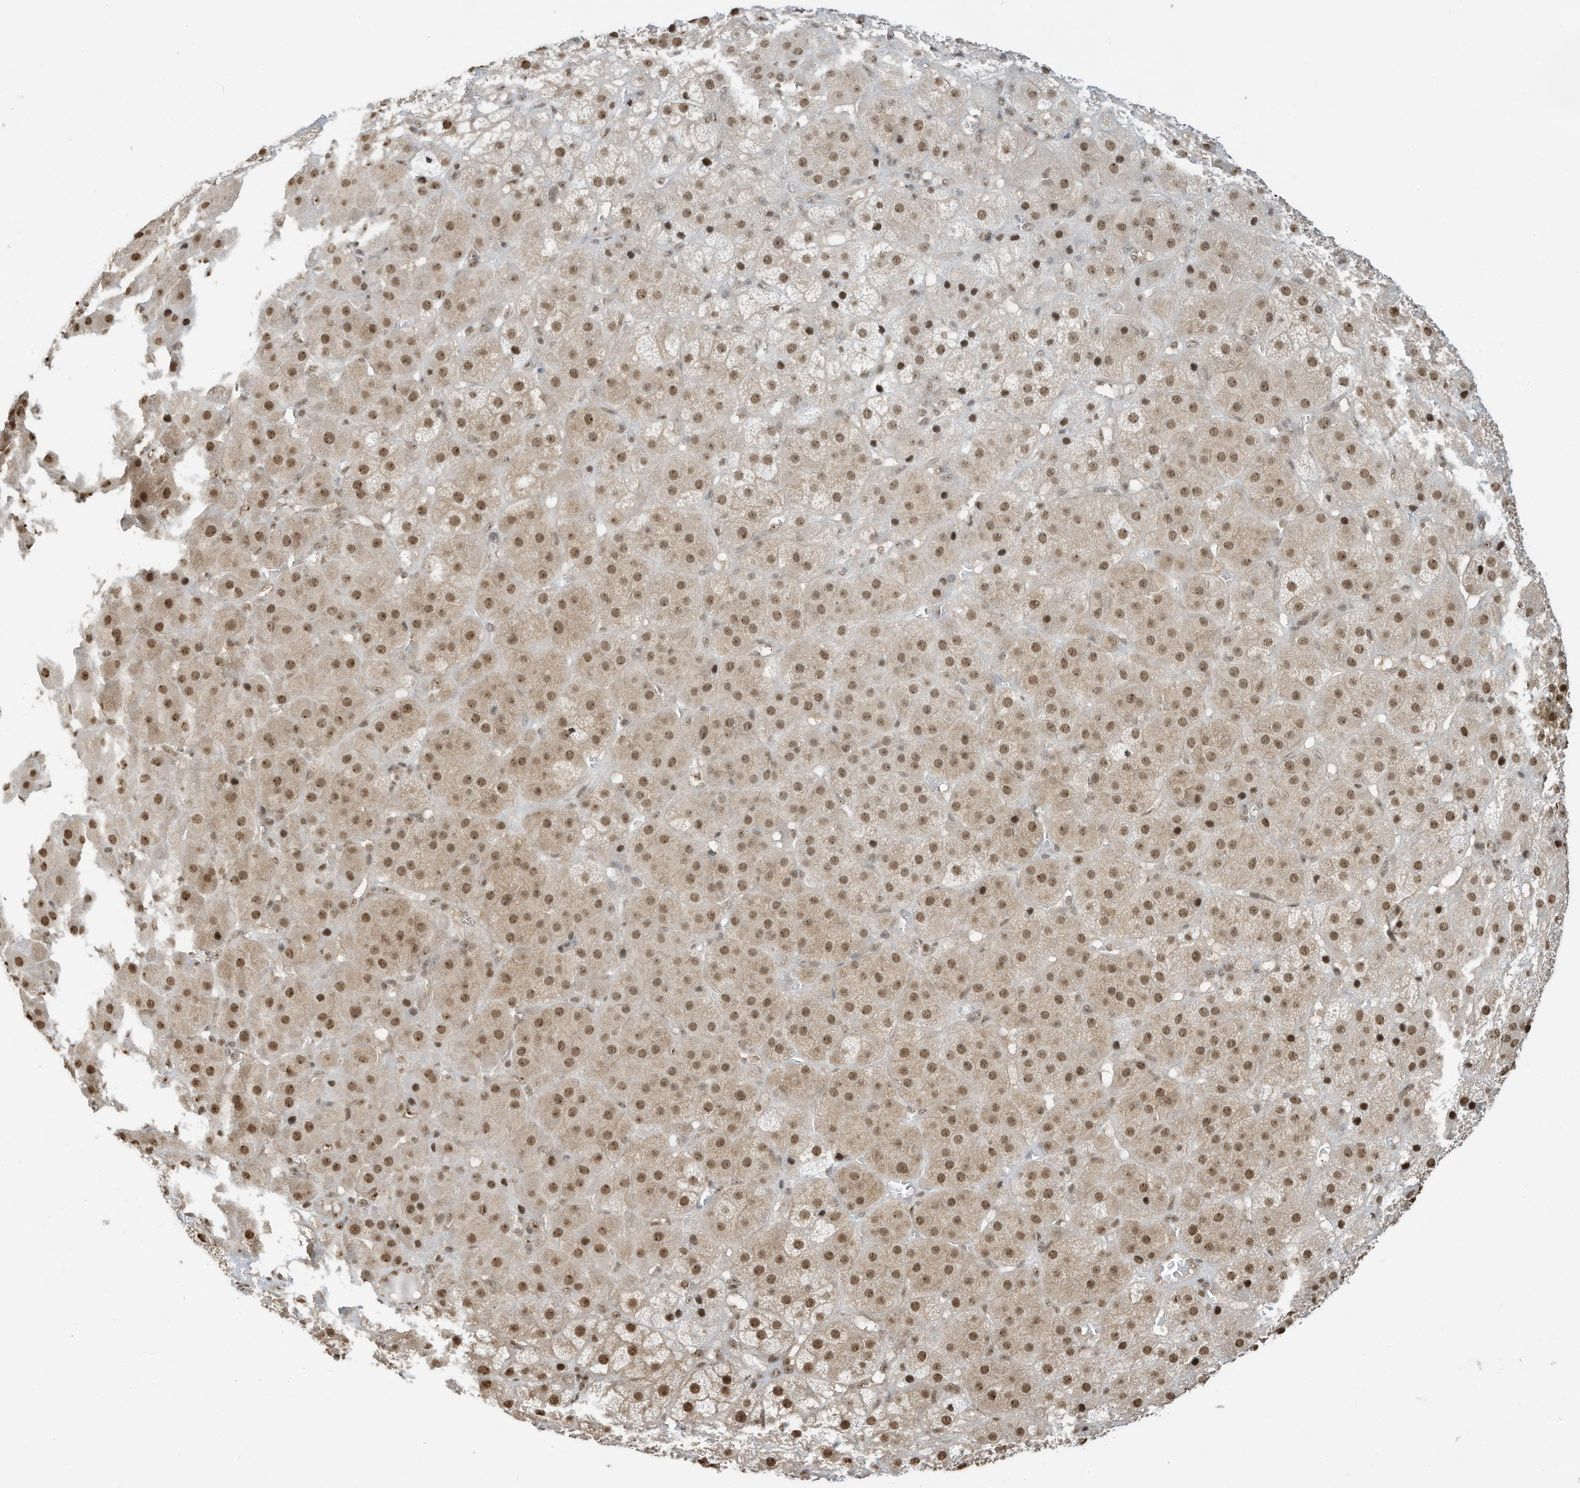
{"staining": {"intensity": "moderate", "quantity": ">75%", "location": "nuclear"}, "tissue": "adrenal gland", "cell_type": "Glandular cells", "image_type": "normal", "snomed": [{"axis": "morphology", "description": "Normal tissue, NOS"}, {"axis": "topography", "description": "Adrenal gland"}], "caption": "Immunohistochemistry (IHC) staining of normal adrenal gland, which exhibits medium levels of moderate nuclear expression in approximately >75% of glandular cells indicating moderate nuclear protein positivity. The staining was performed using DAB (3,3'-diaminobenzidine) (brown) for protein detection and nuclei were counterstained in hematoxylin (blue).", "gene": "ZNF195", "patient": {"sex": "female", "age": 57}}